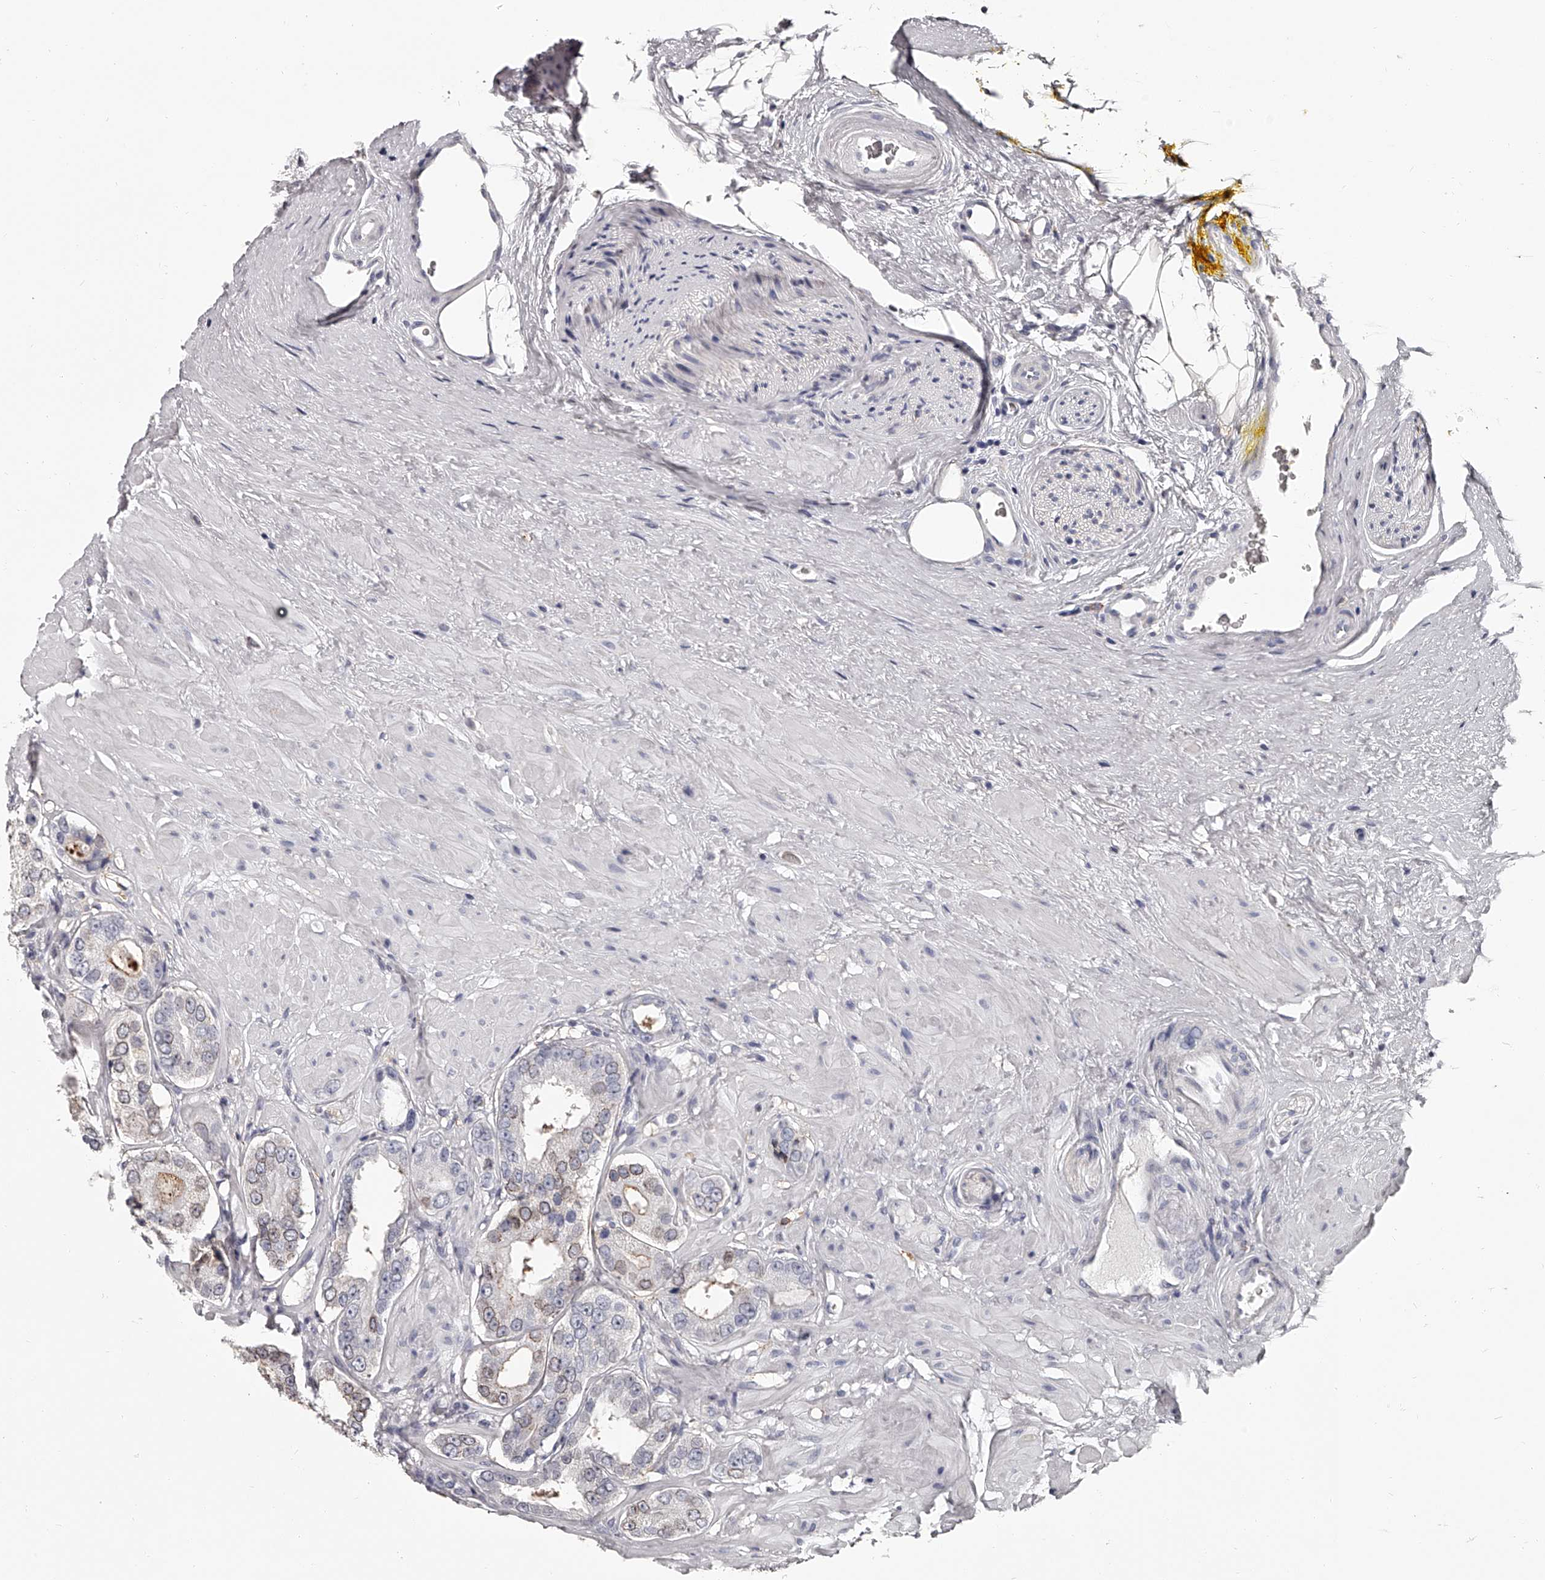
{"staining": {"intensity": "weak", "quantity": "<25%", "location": "cytoplasmic/membranous"}, "tissue": "prostate cancer", "cell_type": "Tumor cells", "image_type": "cancer", "snomed": [{"axis": "morphology", "description": "Adenocarcinoma, High grade"}, {"axis": "topography", "description": "Prostate"}], "caption": "Photomicrograph shows no protein positivity in tumor cells of prostate cancer (high-grade adenocarcinoma) tissue.", "gene": "PACSIN1", "patient": {"sex": "male", "age": 59}}